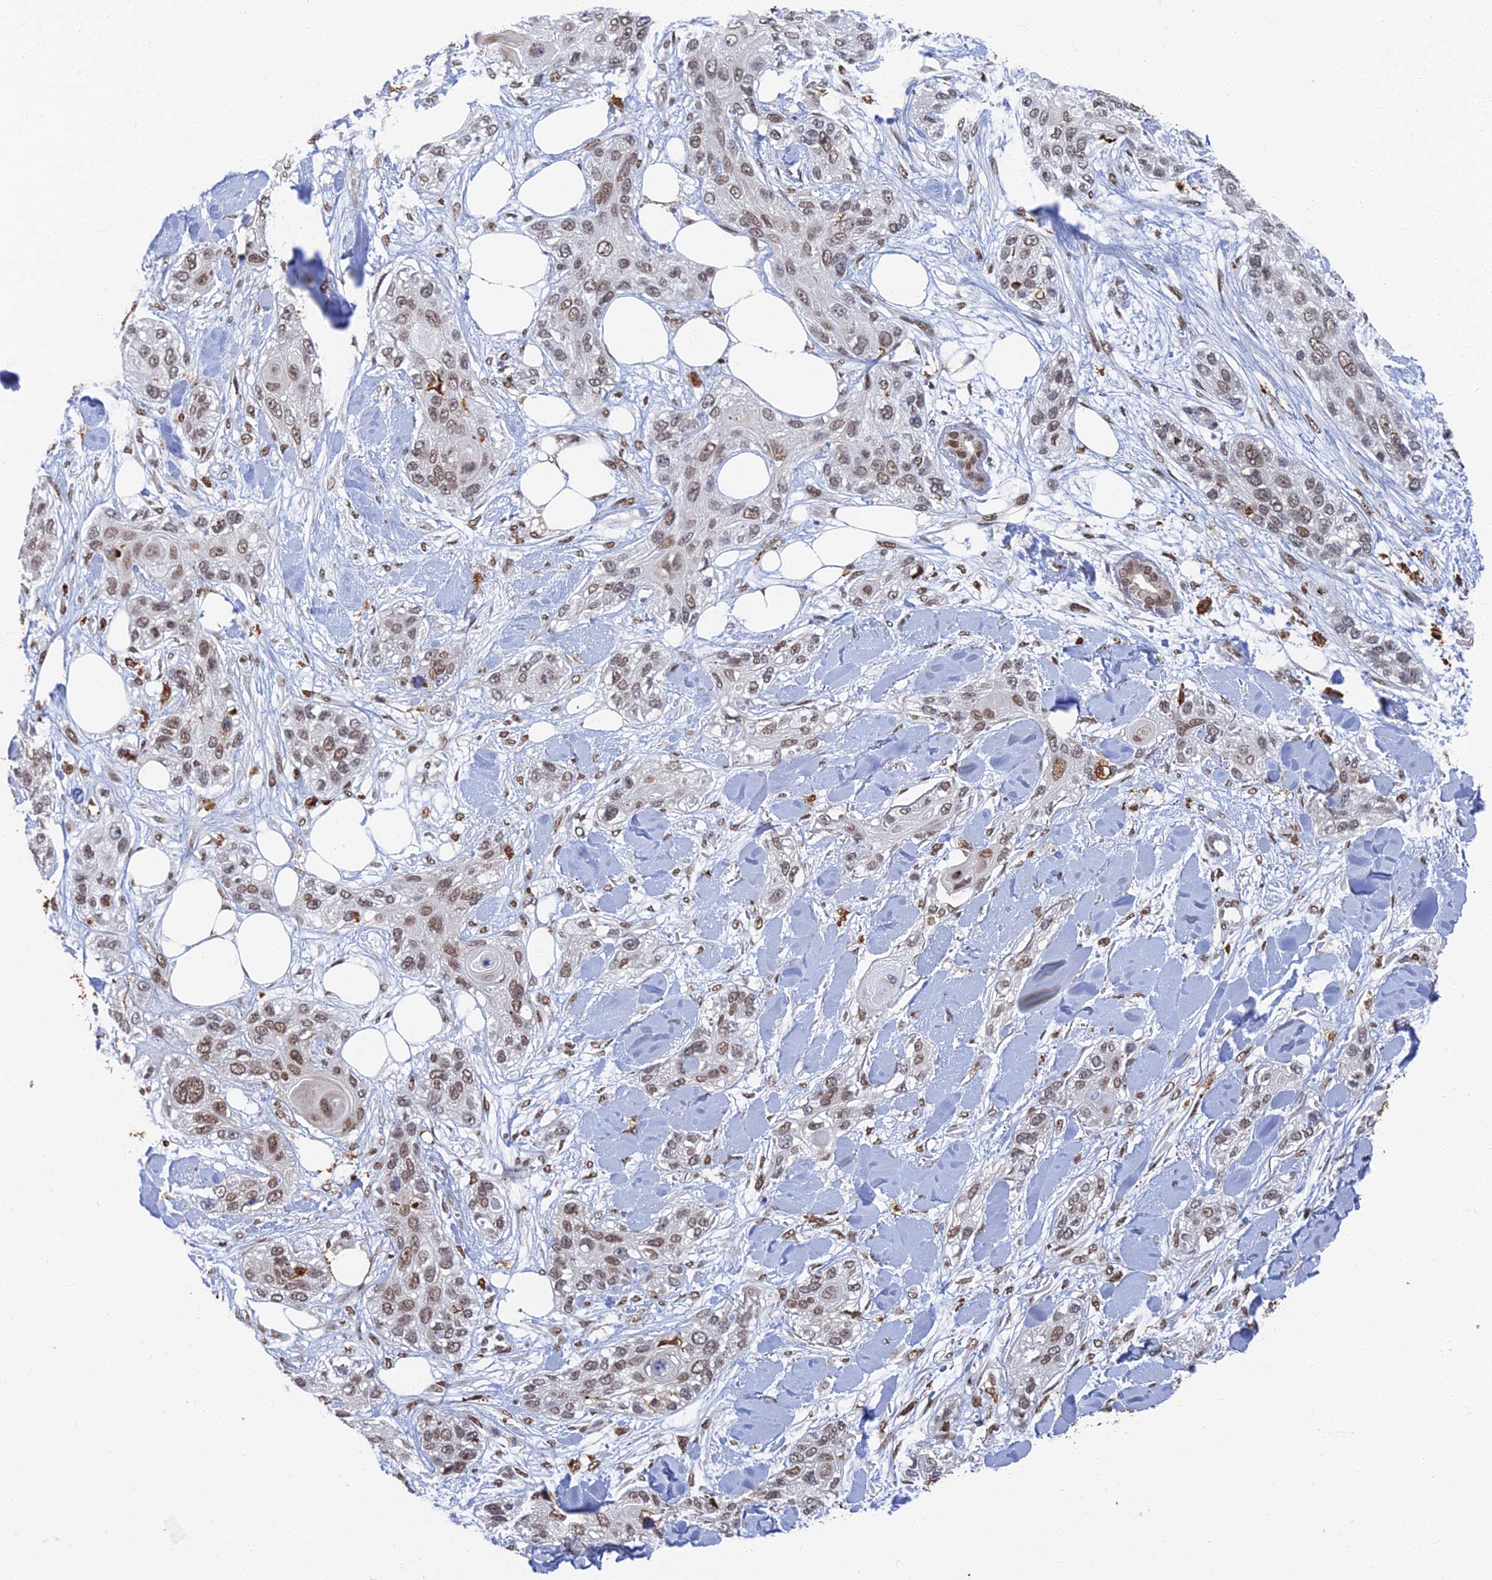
{"staining": {"intensity": "weak", "quantity": ">75%", "location": "nuclear"}, "tissue": "skin cancer", "cell_type": "Tumor cells", "image_type": "cancer", "snomed": [{"axis": "morphology", "description": "Normal tissue, NOS"}, {"axis": "morphology", "description": "Squamous cell carcinoma, NOS"}, {"axis": "topography", "description": "Skin"}], "caption": "The photomicrograph shows immunohistochemical staining of squamous cell carcinoma (skin). There is weak nuclear staining is present in about >75% of tumor cells. The staining was performed using DAB (3,3'-diaminobenzidine), with brown indicating positive protein expression. Nuclei are stained blue with hematoxylin.", "gene": "GPATCH1", "patient": {"sex": "male", "age": 72}}